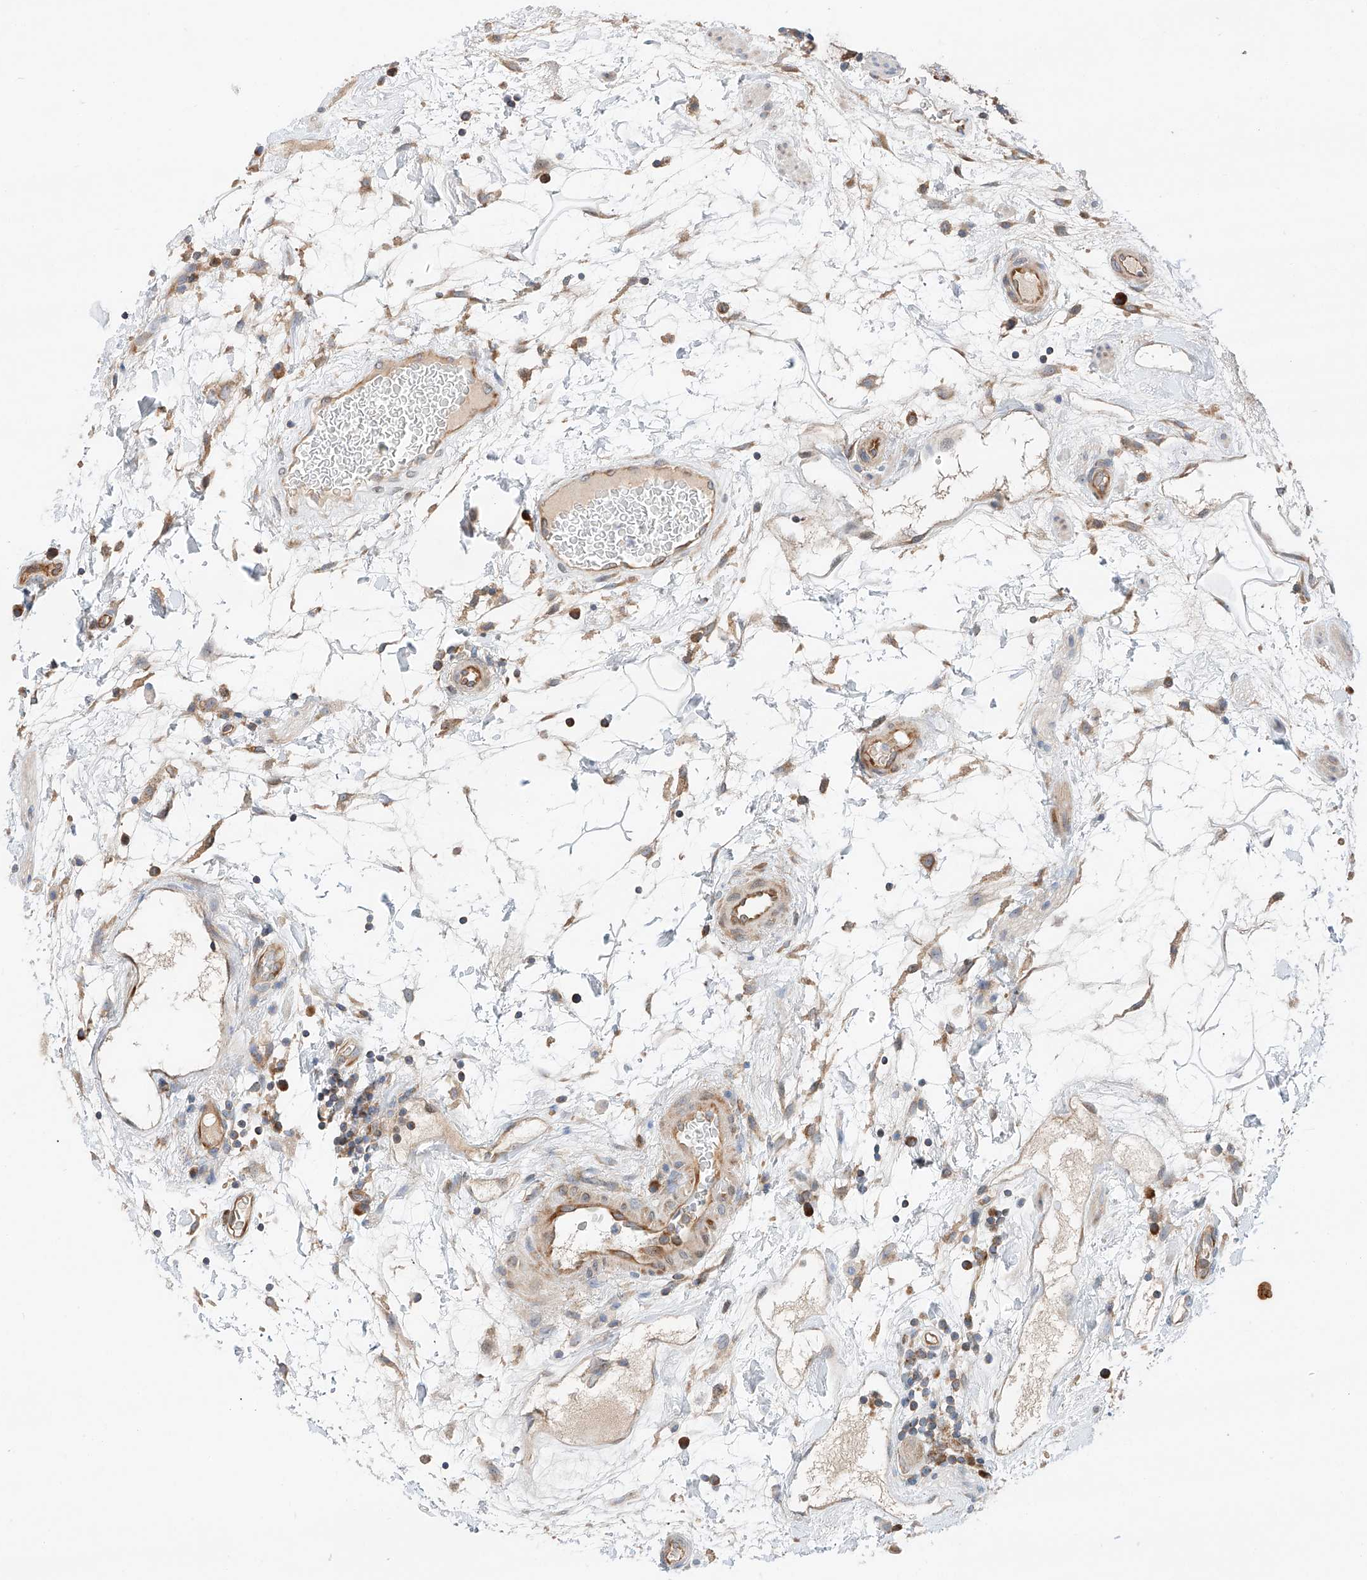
{"staining": {"intensity": "moderate", "quantity": ">75%", "location": "cytoplasmic/membranous"}, "tissue": "colon", "cell_type": "Endothelial cells", "image_type": "normal", "snomed": [{"axis": "morphology", "description": "Normal tissue, NOS"}, {"axis": "topography", "description": "Colon"}], "caption": "A brown stain highlights moderate cytoplasmic/membranous positivity of a protein in endothelial cells of normal human colon.", "gene": "RUSC1", "patient": {"sex": "female", "age": 79}}